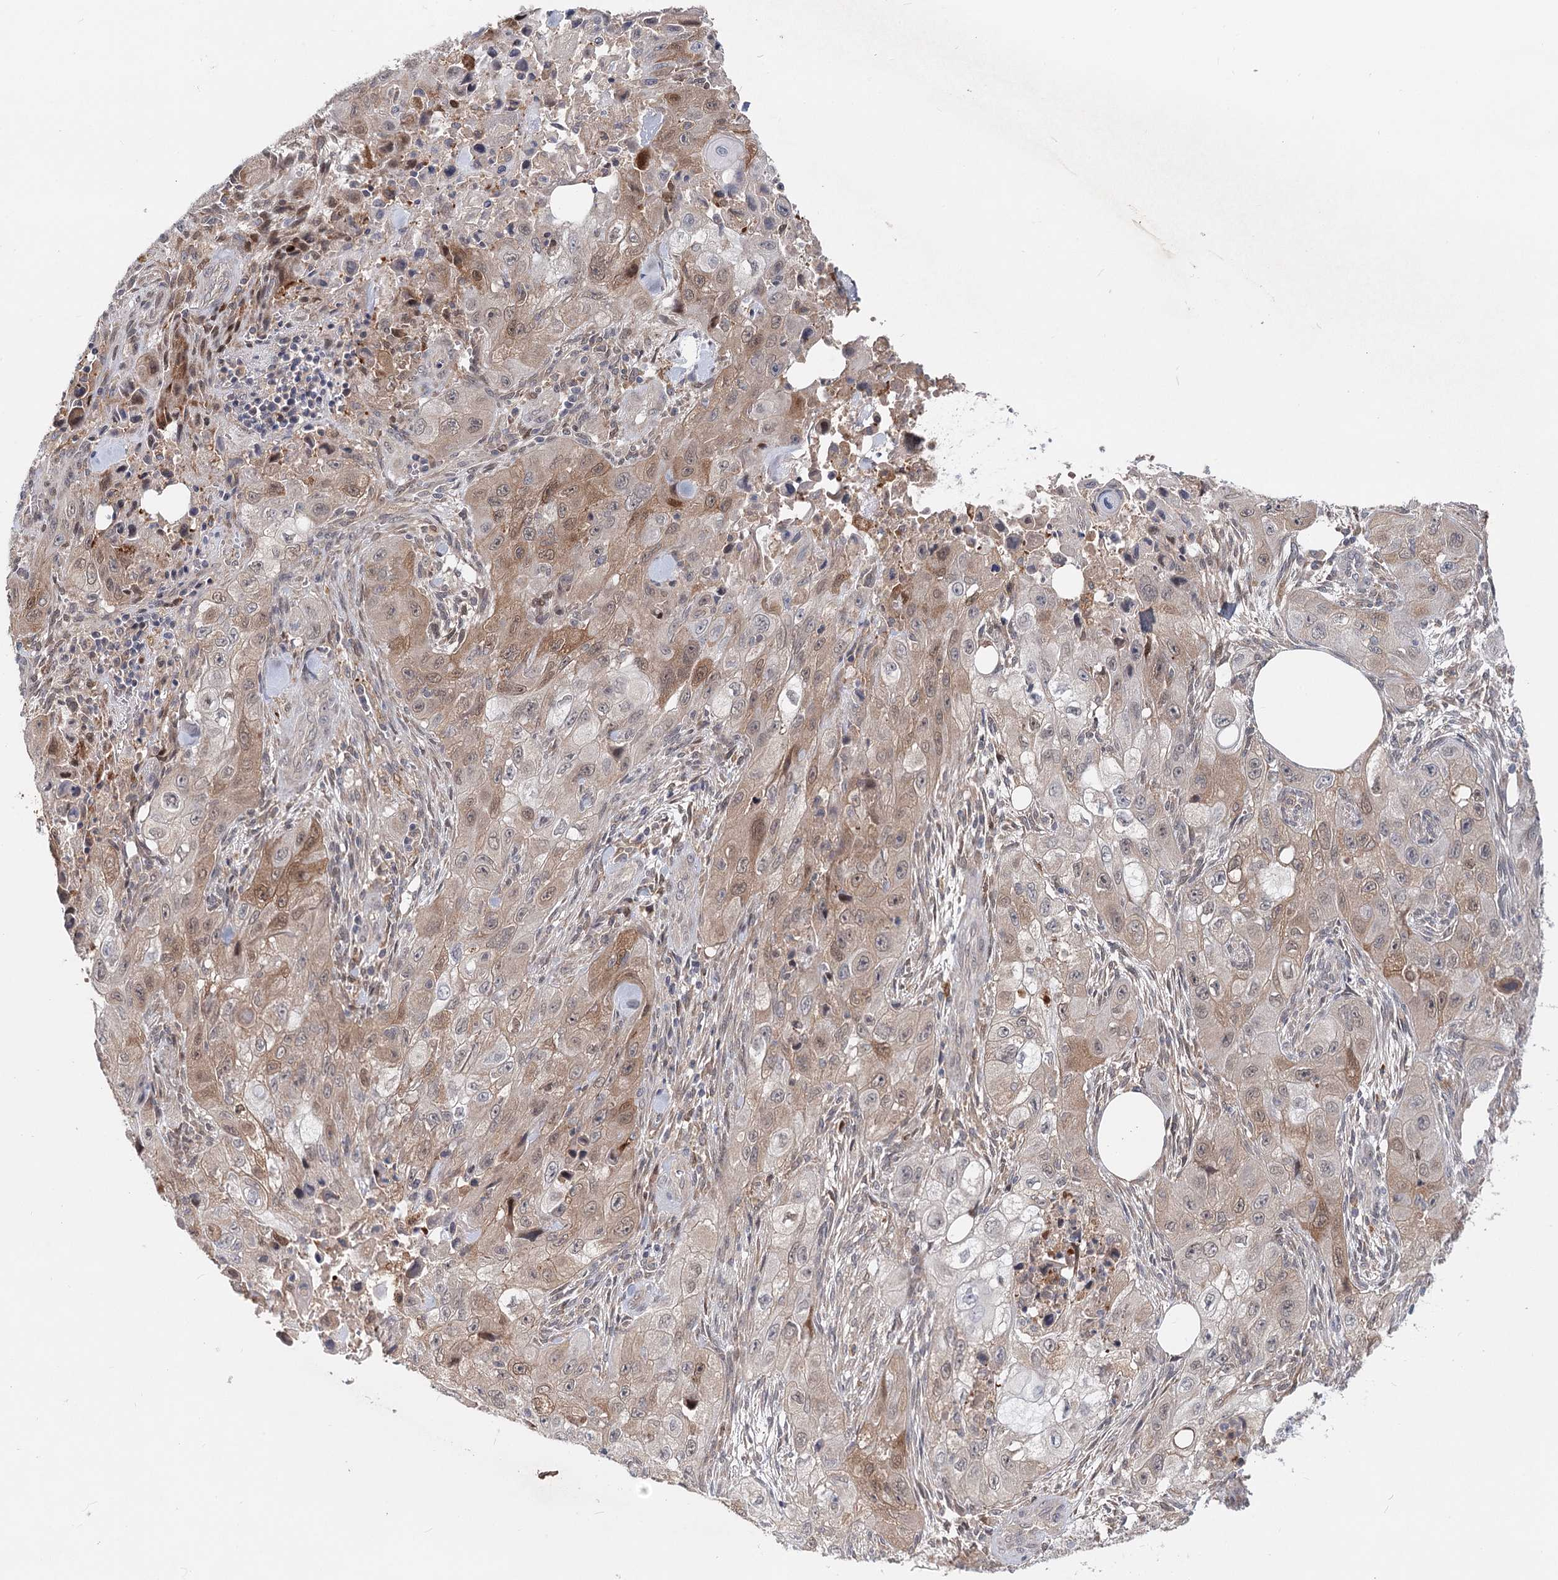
{"staining": {"intensity": "weak", "quantity": "25%-75%", "location": "cytoplasmic/membranous"}, "tissue": "skin cancer", "cell_type": "Tumor cells", "image_type": "cancer", "snomed": [{"axis": "morphology", "description": "Squamous cell carcinoma, NOS"}, {"axis": "topography", "description": "Skin"}, {"axis": "topography", "description": "Subcutis"}], "caption": "A brown stain shows weak cytoplasmic/membranous staining of a protein in human skin squamous cell carcinoma tumor cells. The staining is performed using DAB brown chromogen to label protein expression. The nuclei are counter-stained blue using hematoxylin.", "gene": "AP3B1", "patient": {"sex": "male", "age": 73}}